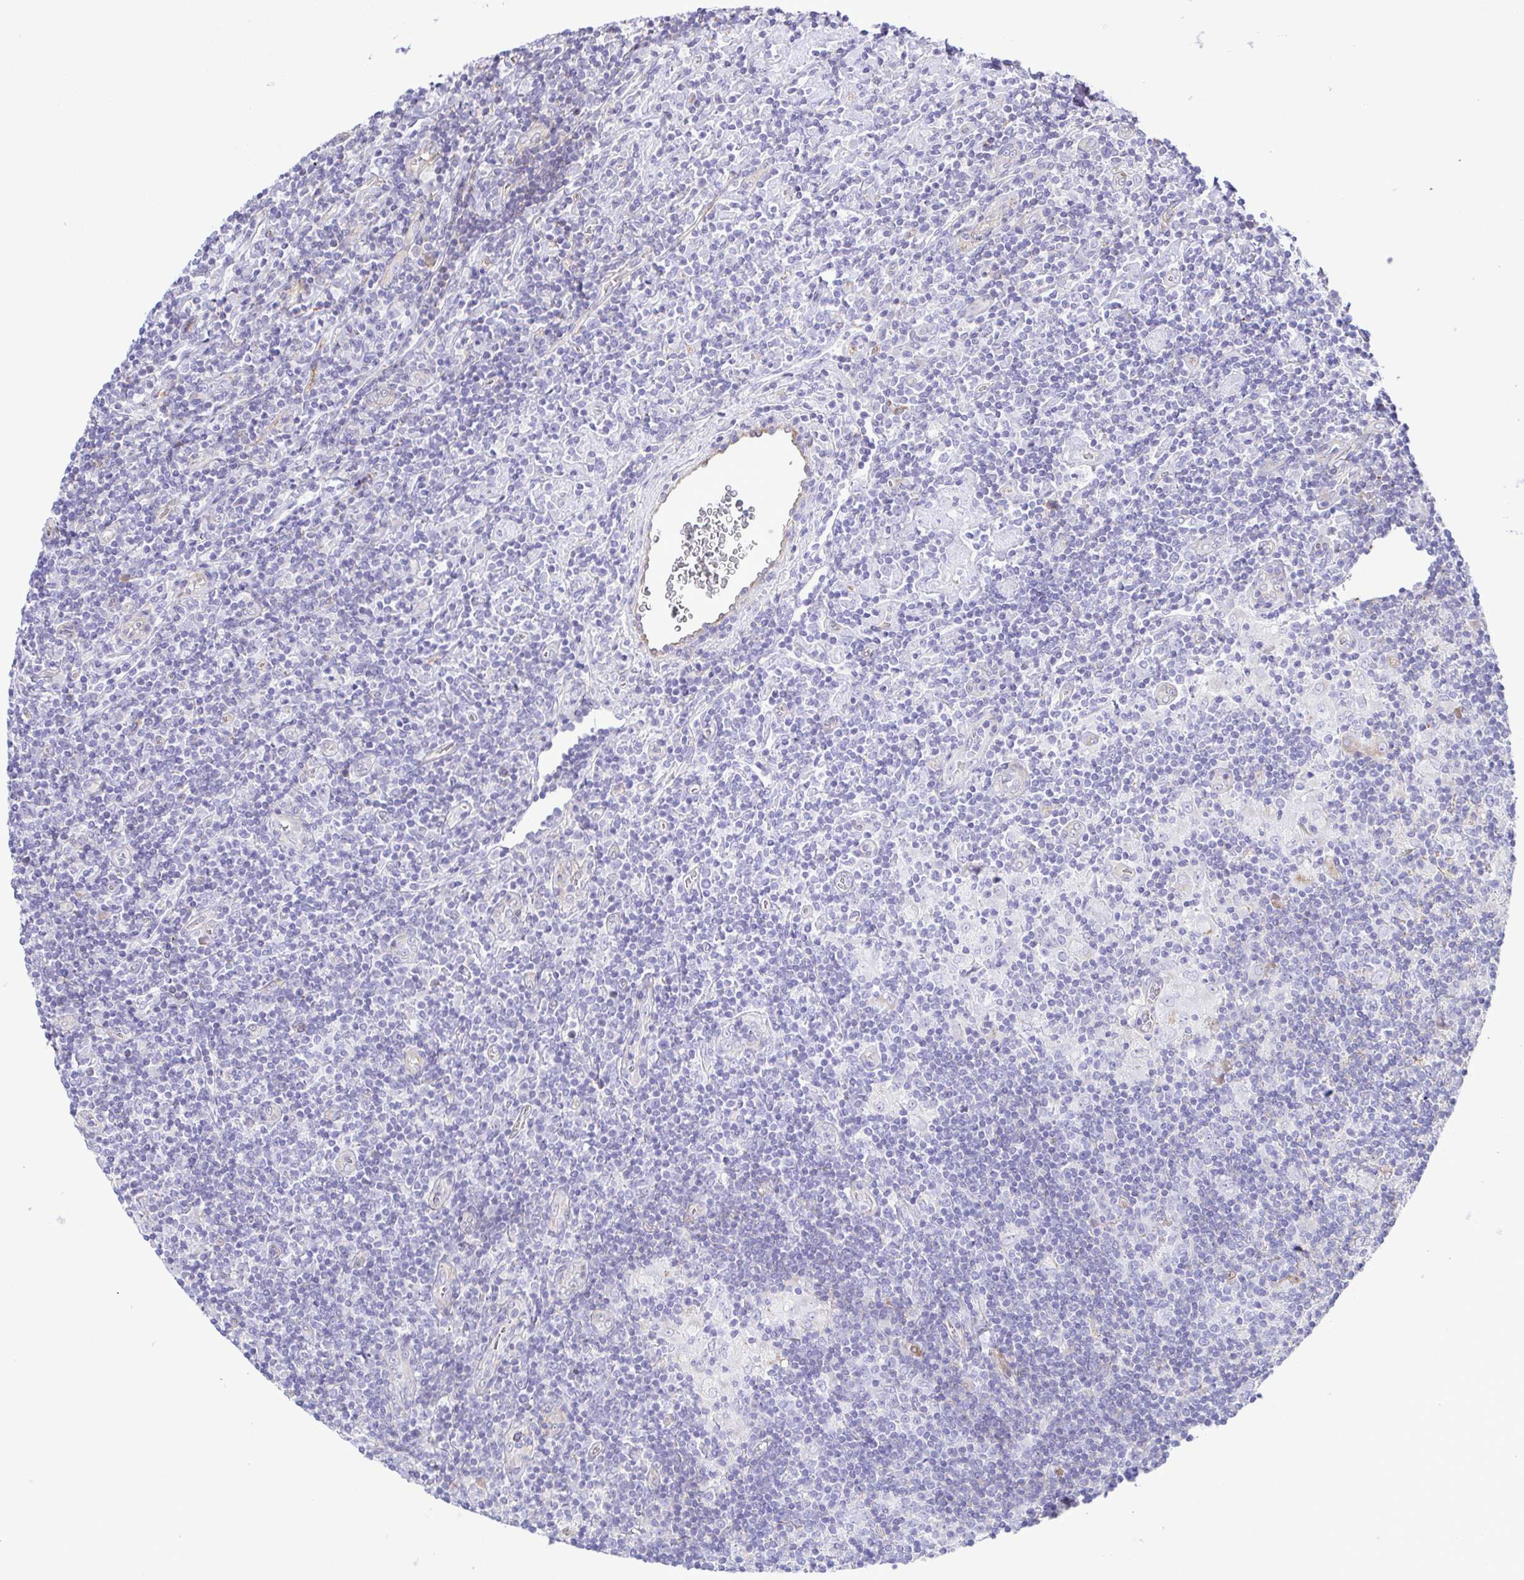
{"staining": {"intensity": "negative", "quantity": "none", "location": "none"}, "tissue": "lymphoma", "cell_type": "Tumor cells", "image_type": "cancer", "snomed": [{"axis": "morphology", "description": "Hodgkin's disease, NOS"}, {"axis": "topography", "description": "Lymph node"}], "caption": "Tumor cells are negative for brown protein staining in Hodgkin's disease.", "gene": "FLT1", "patient": {"sex": "male", "age": 40}}